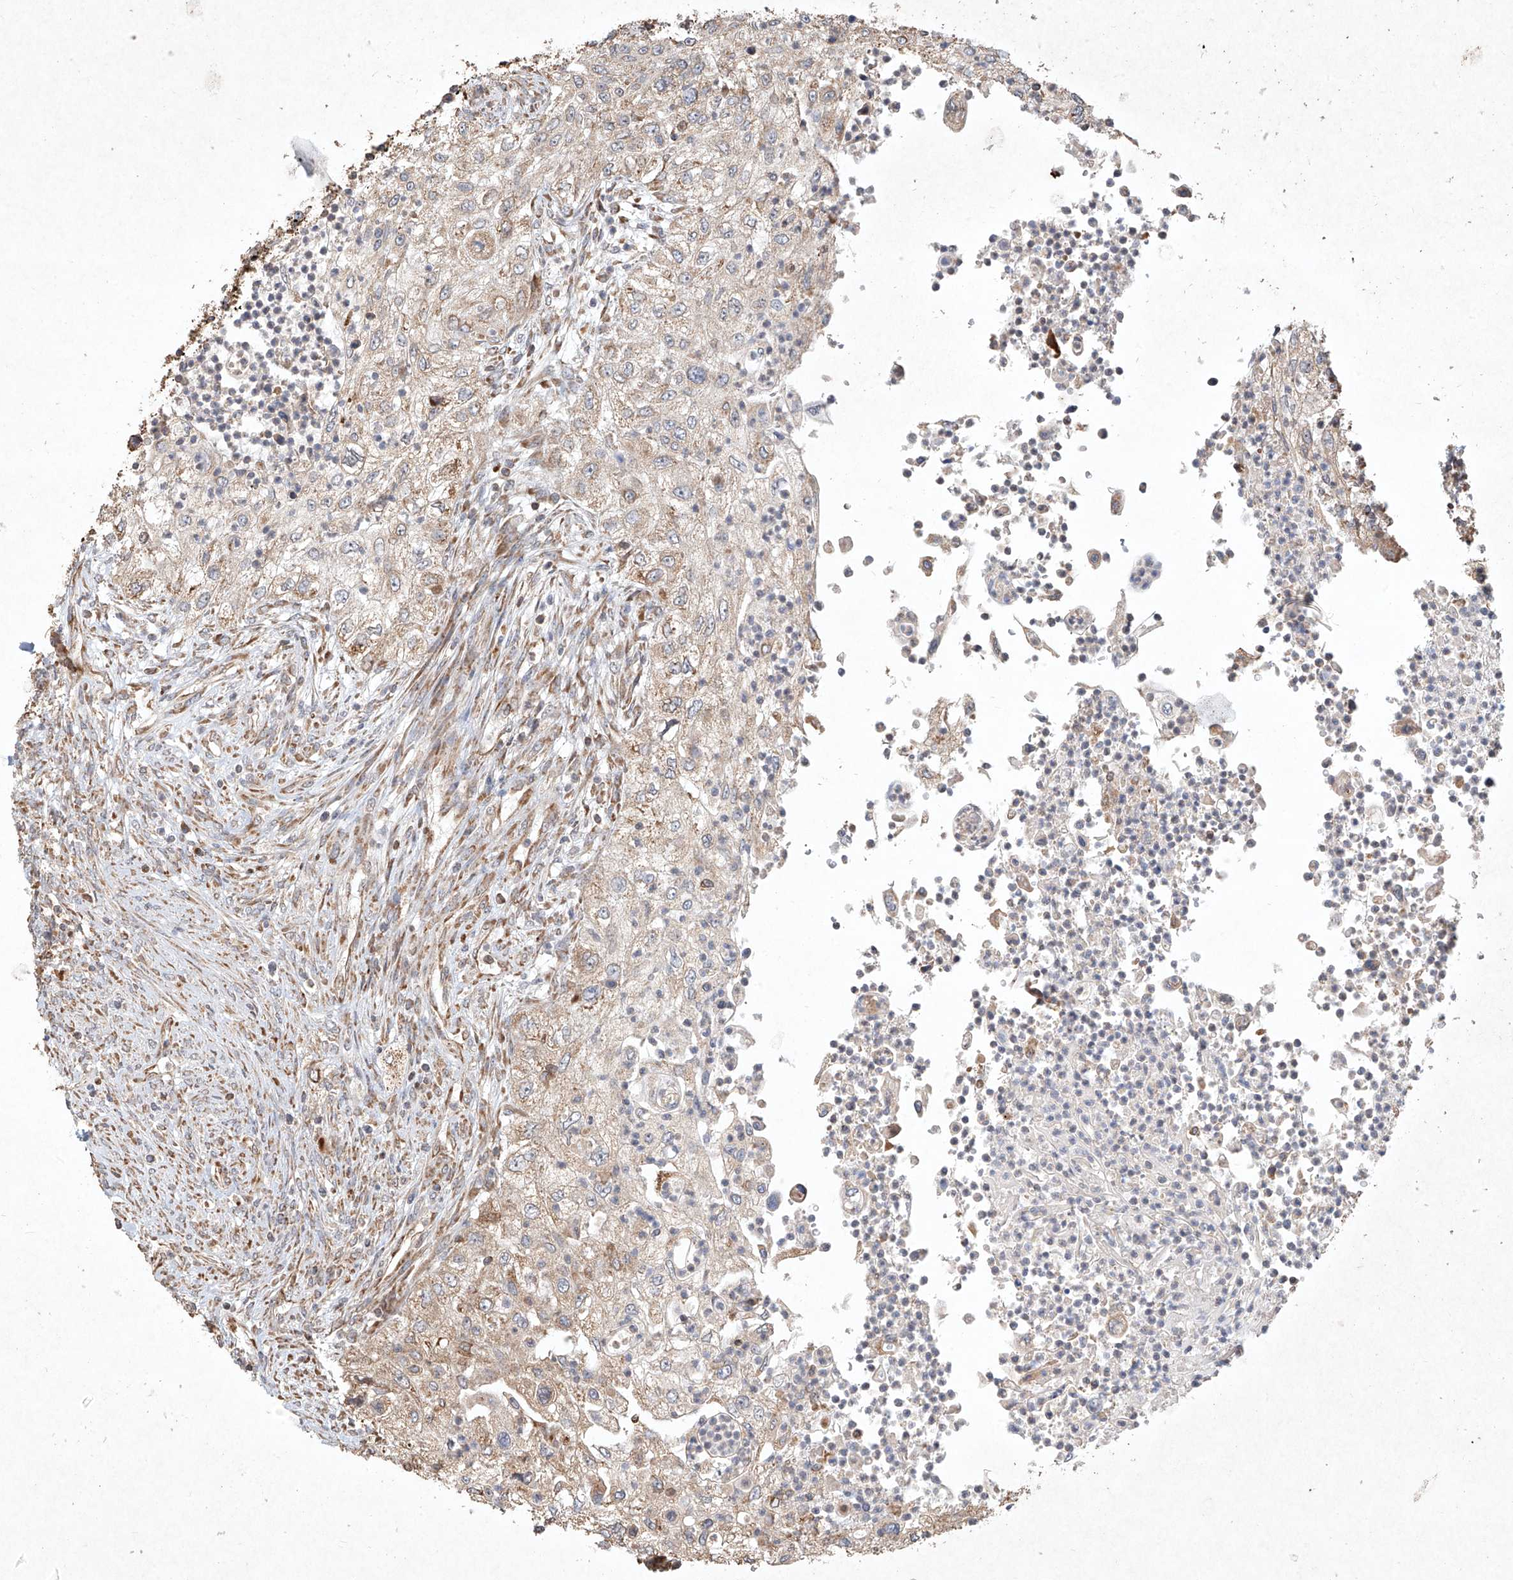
{"staining": {"intensity": "weak", "quantity": ">75%", "location": "cytoplasmic/membranous"}, "tissue": "urothelial cancer", "cell_type": "Tumor cells", "image_type": "cancer", "snomed": [{"axis": "morphology", "description": "Urothelial carcinoma, High grade"}, {"axis": "topography", "description": "Urinary bladder"}], "caption": "The photomicrograph demonstrates staining of urothelial cancer, revealing weak cytoplasmic/membranous protein expression (brown color) within tumor cells.", "gene": "SEMA3B", "patient": {"sex": "female", "age": 60}}